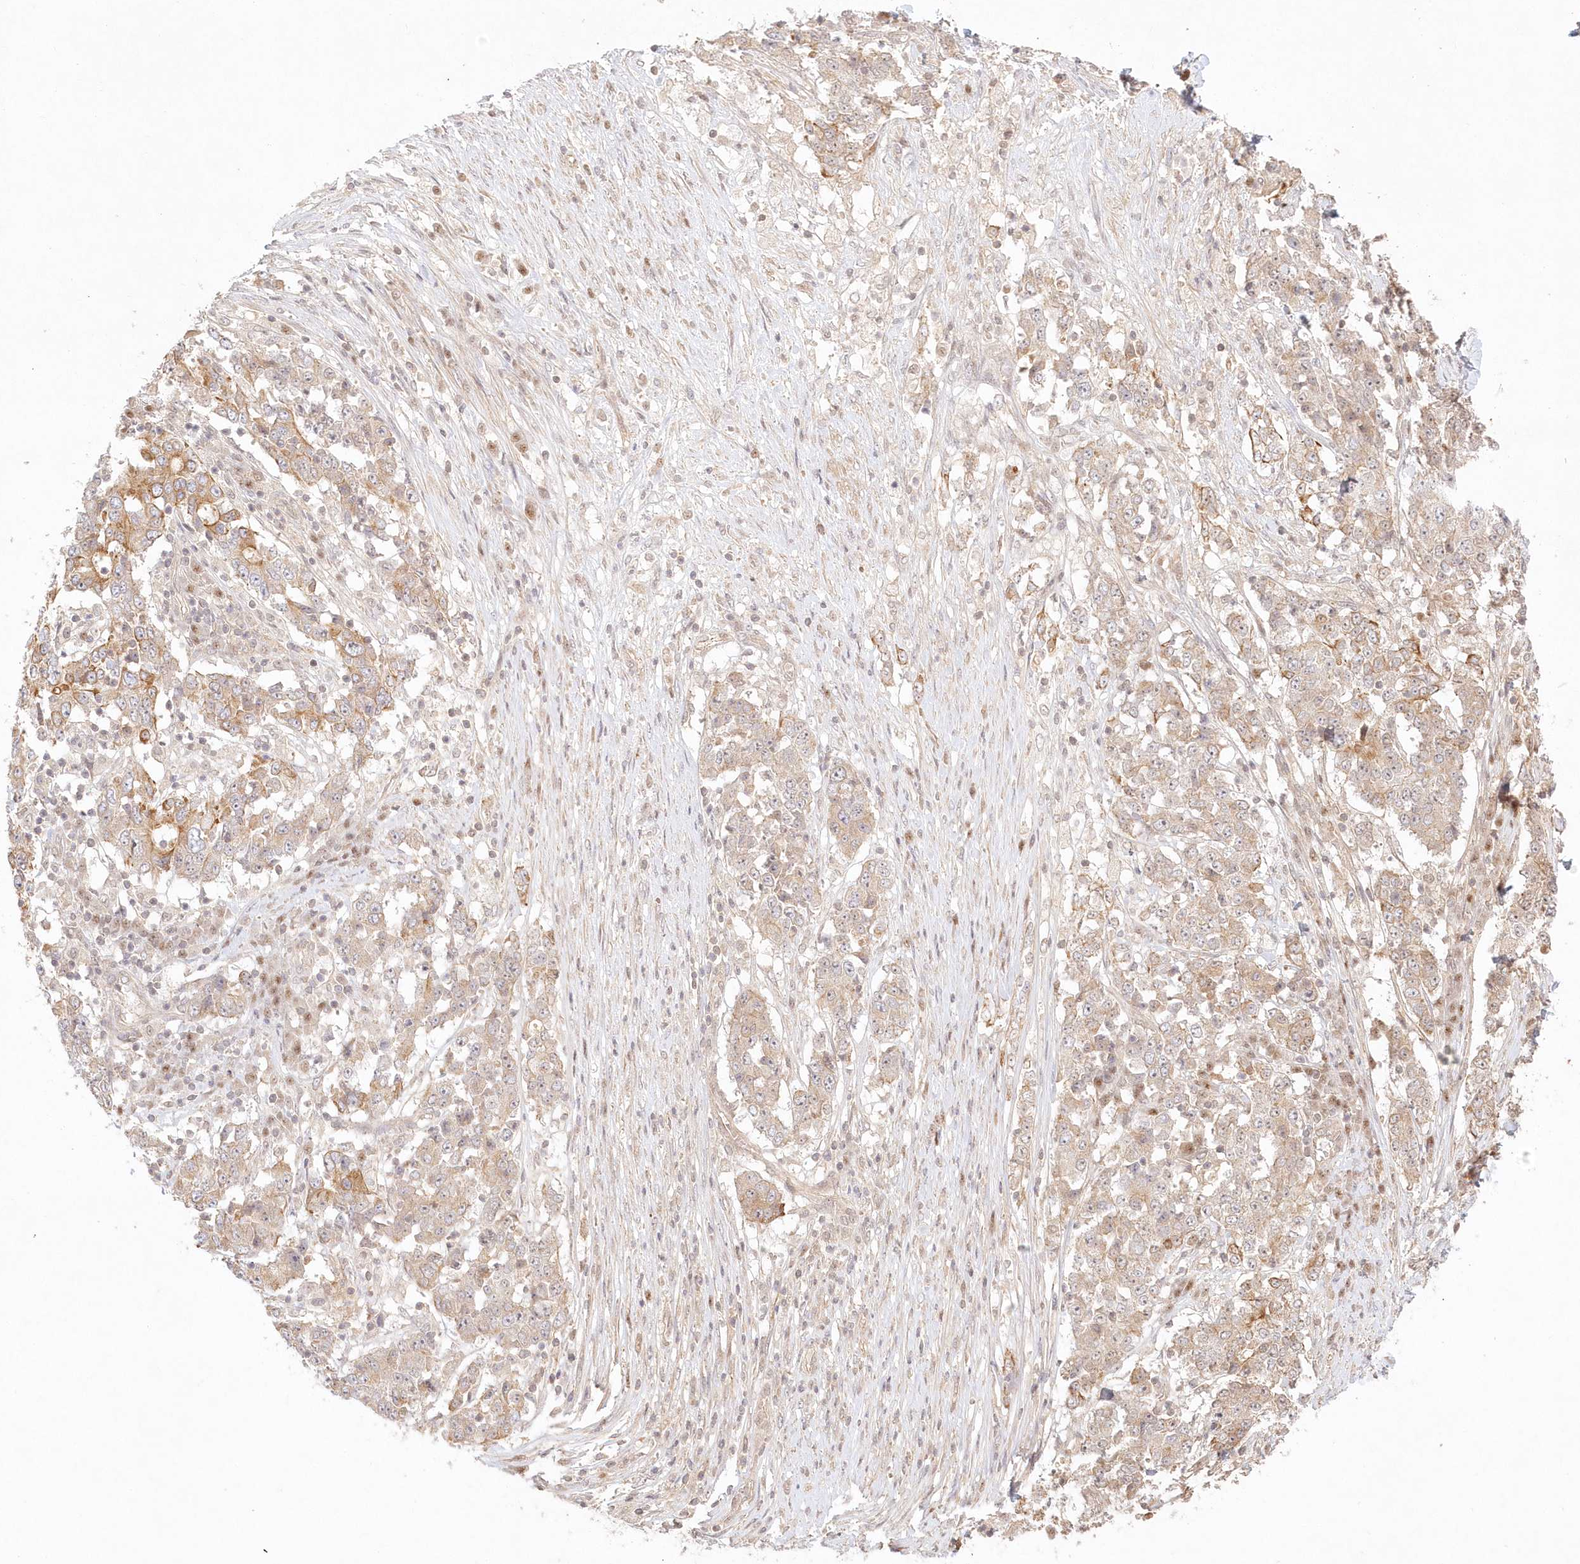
{"staining": {"intensity": "moderate", "quantity": "25%-75%", "location": "cytoplasmic/membranous"}, "tissue": "stomach cancer", "cell_type": "Tumor cells", "image_type": "cancer", "snomed": [{"axis": "morphology", "description": "Adenocarcinoma, NOS"}, {"axis": "topography", "description": "Stomach"}], "caption": "Immunohistochemical staining of adenocarcinoma (stomach) exhibits medium levels of moderate cytoplasmic/membranous protein expression in about 25%-75% of tumor cells.", "gene": "KIAA0232", "patient": {"sex": "male", "age": 59}}